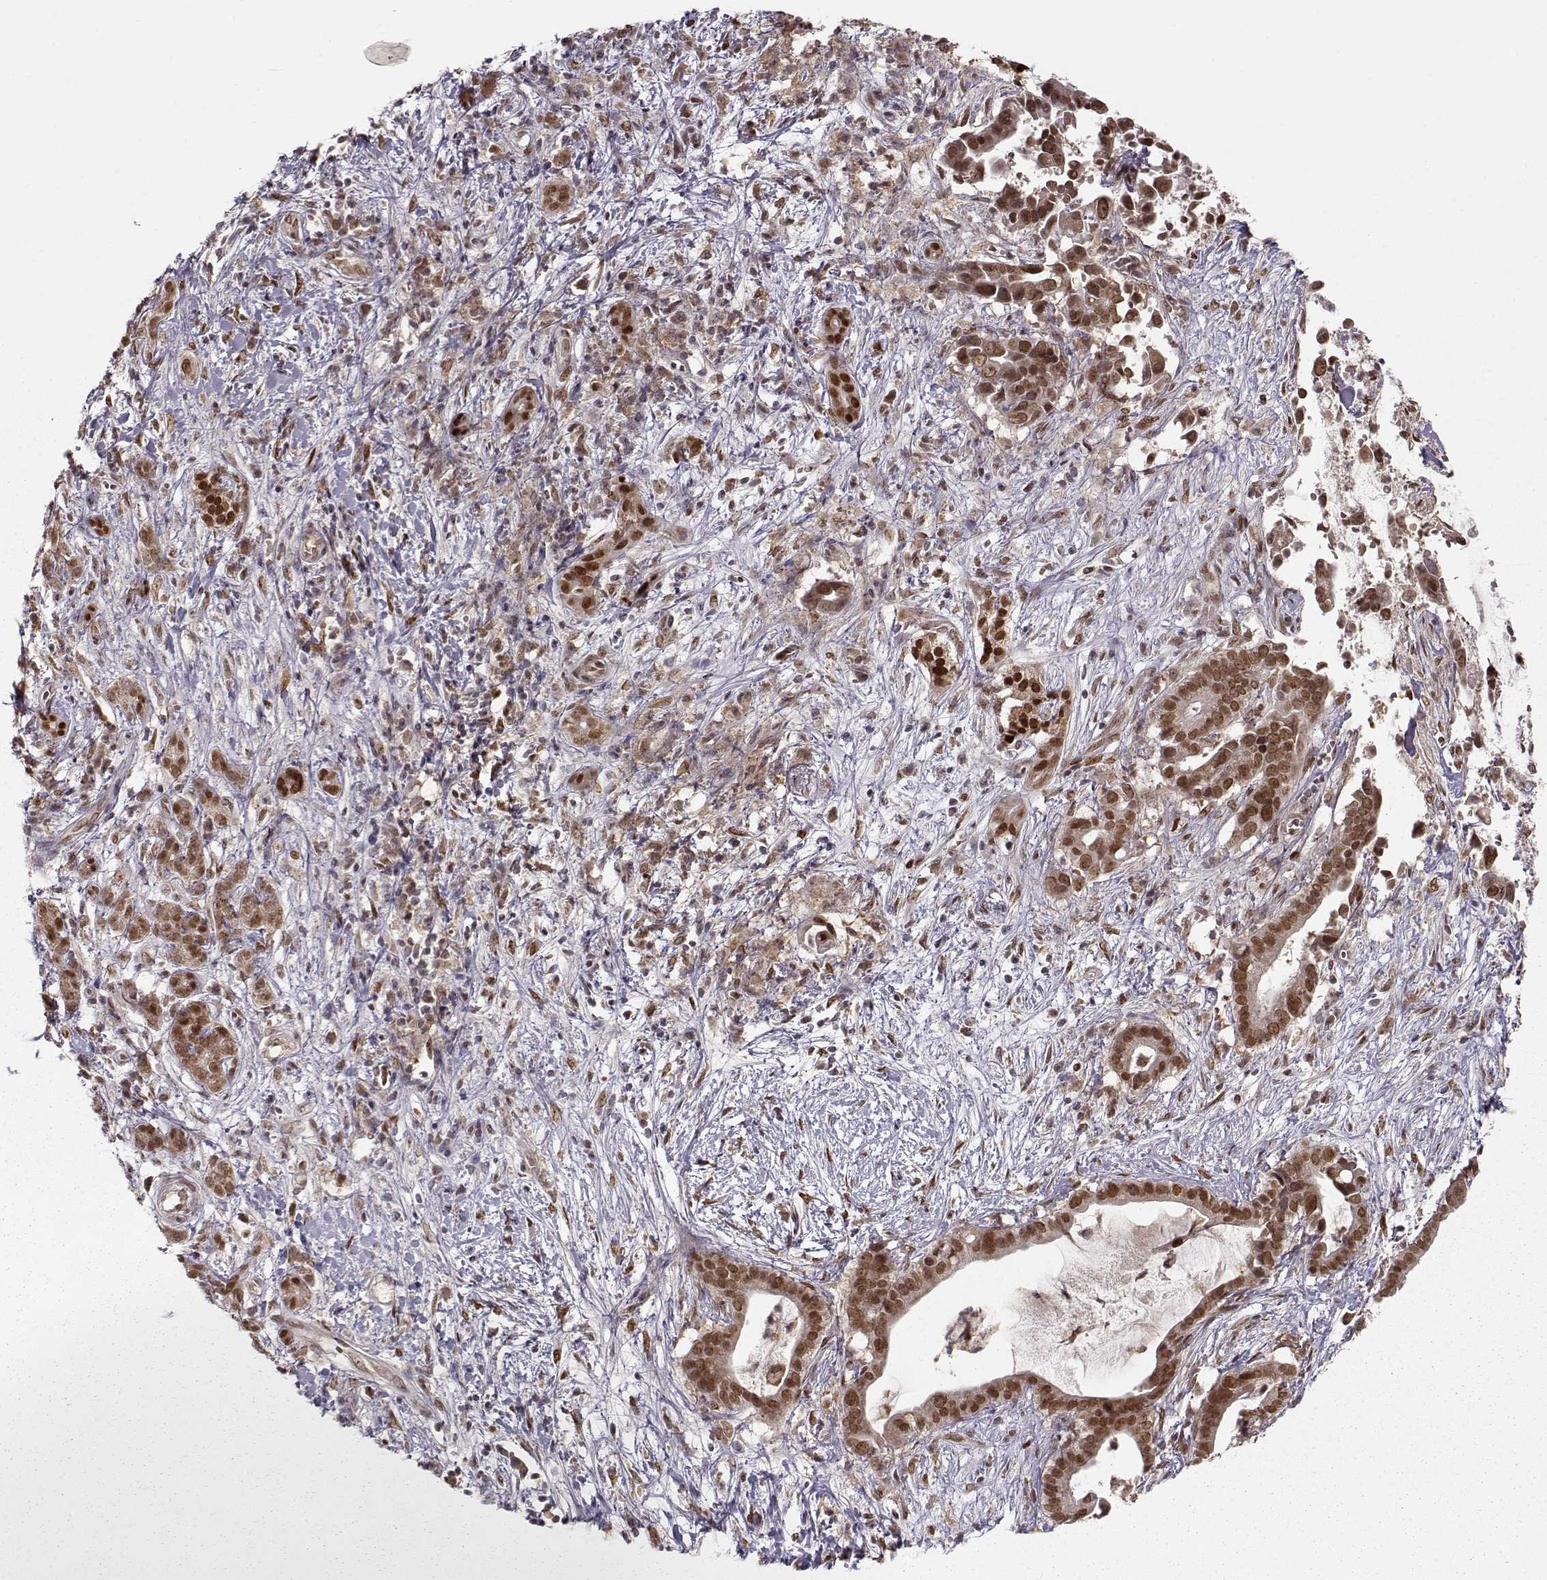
{"staining": {"intensity": "moderate", "quantity": ">75%", "location": "nuclear"}, "tissue": "pancreatic cancer", "cell_type": "Tumor cells", "image_type": "cancer", "snomed": [{"axis": "morphology", "description": "Adenocarcinoma, NOS"}, {"axis": "topography", "description": "Pancreas"}], "caption": "An immunohistochemistry image of neoplastic tissue is shown. Protein staining in brown shows moderate nuclear positivity in adenocarcinoma (pancreatic) within tumor cells.", "gene": "RAI1", "patient": {"sex": "male", "age": 61}}